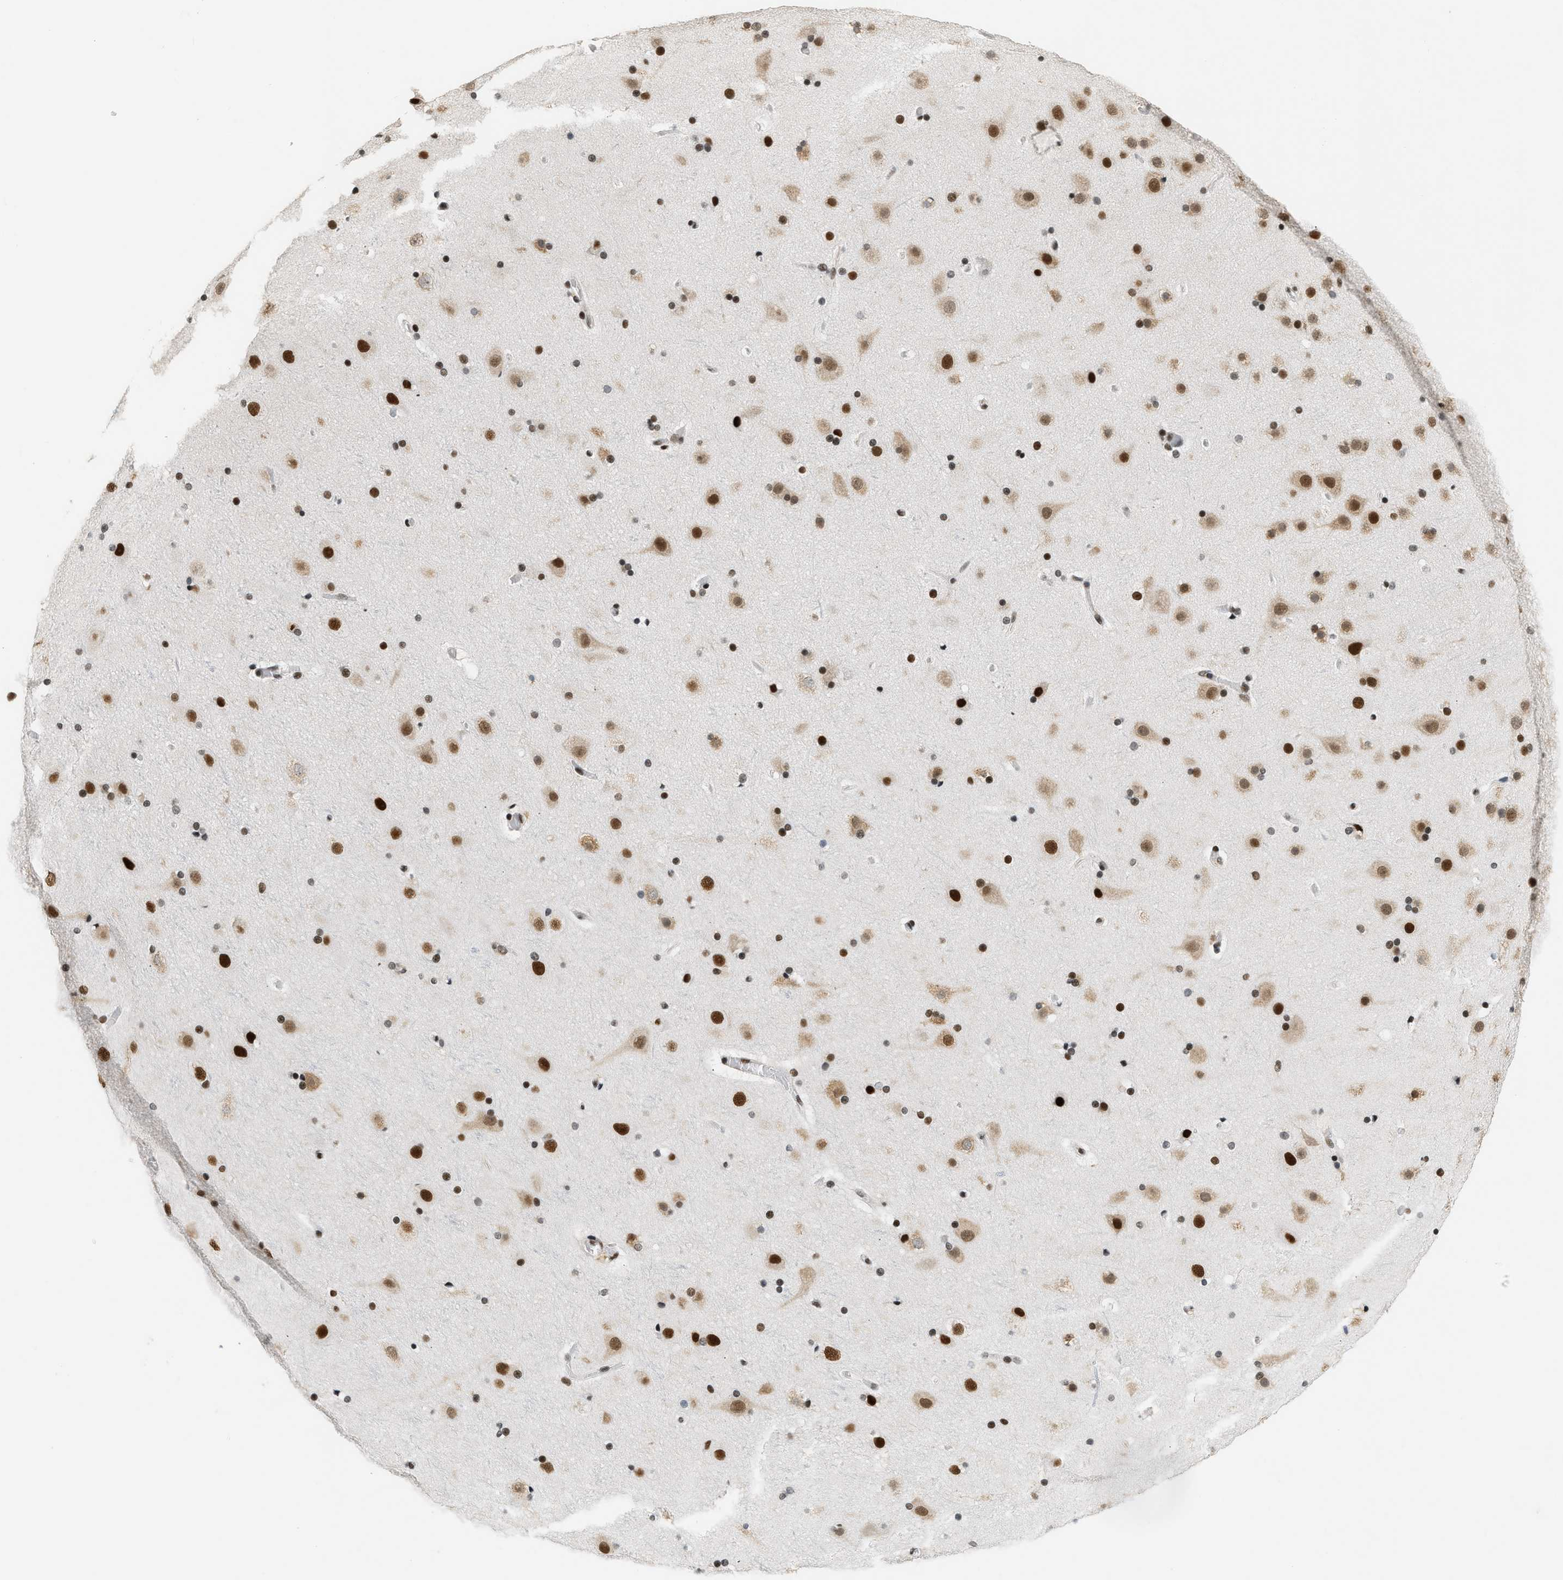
{"staining": {"intensity": "strong", "quantity": ">75%", "location": "nuclear"}, "tissue": "cerebral cortex", "cell_type": "Endothelial cells", "image_type": "normal", "snomed": [{"axis": "morphology", "description": "Normal tissue, NOS"}, {"axis": "topography", "description": "Cerebral cortex"}], "caption": "Brown immunohistochemical staining in normal human cerebral cortex reveals strong nuclear expression in approximately >75% of endothelial cells. The protein is stained brown, and the nuclei are stained in blue (DAB (3,3'-diaminobenzidine) IHC with brightfield microscopy, high magnification).", "gene": "SMARCB1", "patient": {"sex": "male", "age": 57}}